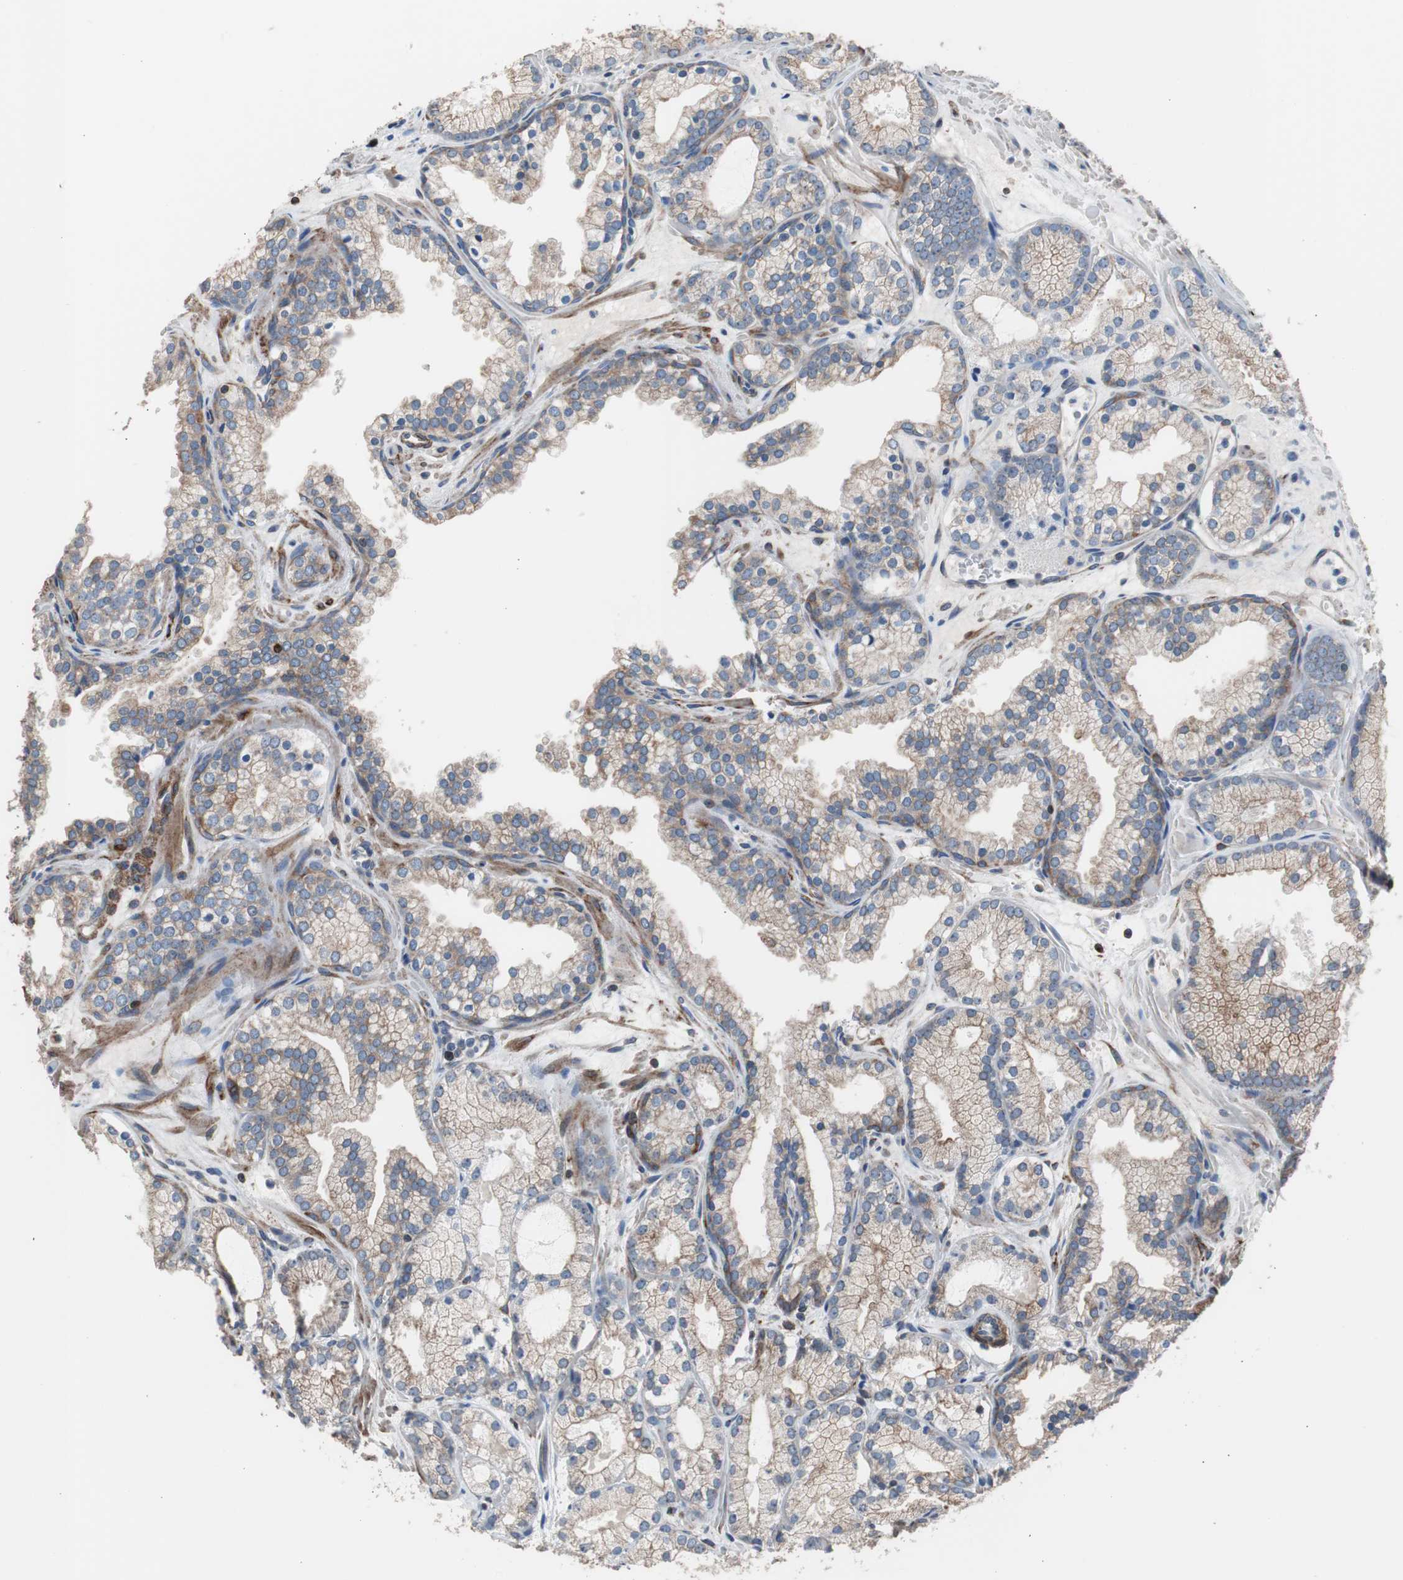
{"staining": {"intensity": "weak", "quantity": "25%-75%", "location": "cytoplasmic/membranous"}, "tissue": "prostate cancer", "cell_type": "Tumor cells", "image_type": "cancer", "snomed": [{"axis": "morphology", "description": "Adenocarcinoma, Low grade"}, {"axis": "topography", "description": "Prostate"}], "caption": "Protein staining shows weak cytoplasmic/membranous staining in about 25%-75% of tumor cells in prostate adenocarcinoma (low-grade).", "gene": "PBXIP1", "patient": {"sex": "male", "age": 57}}